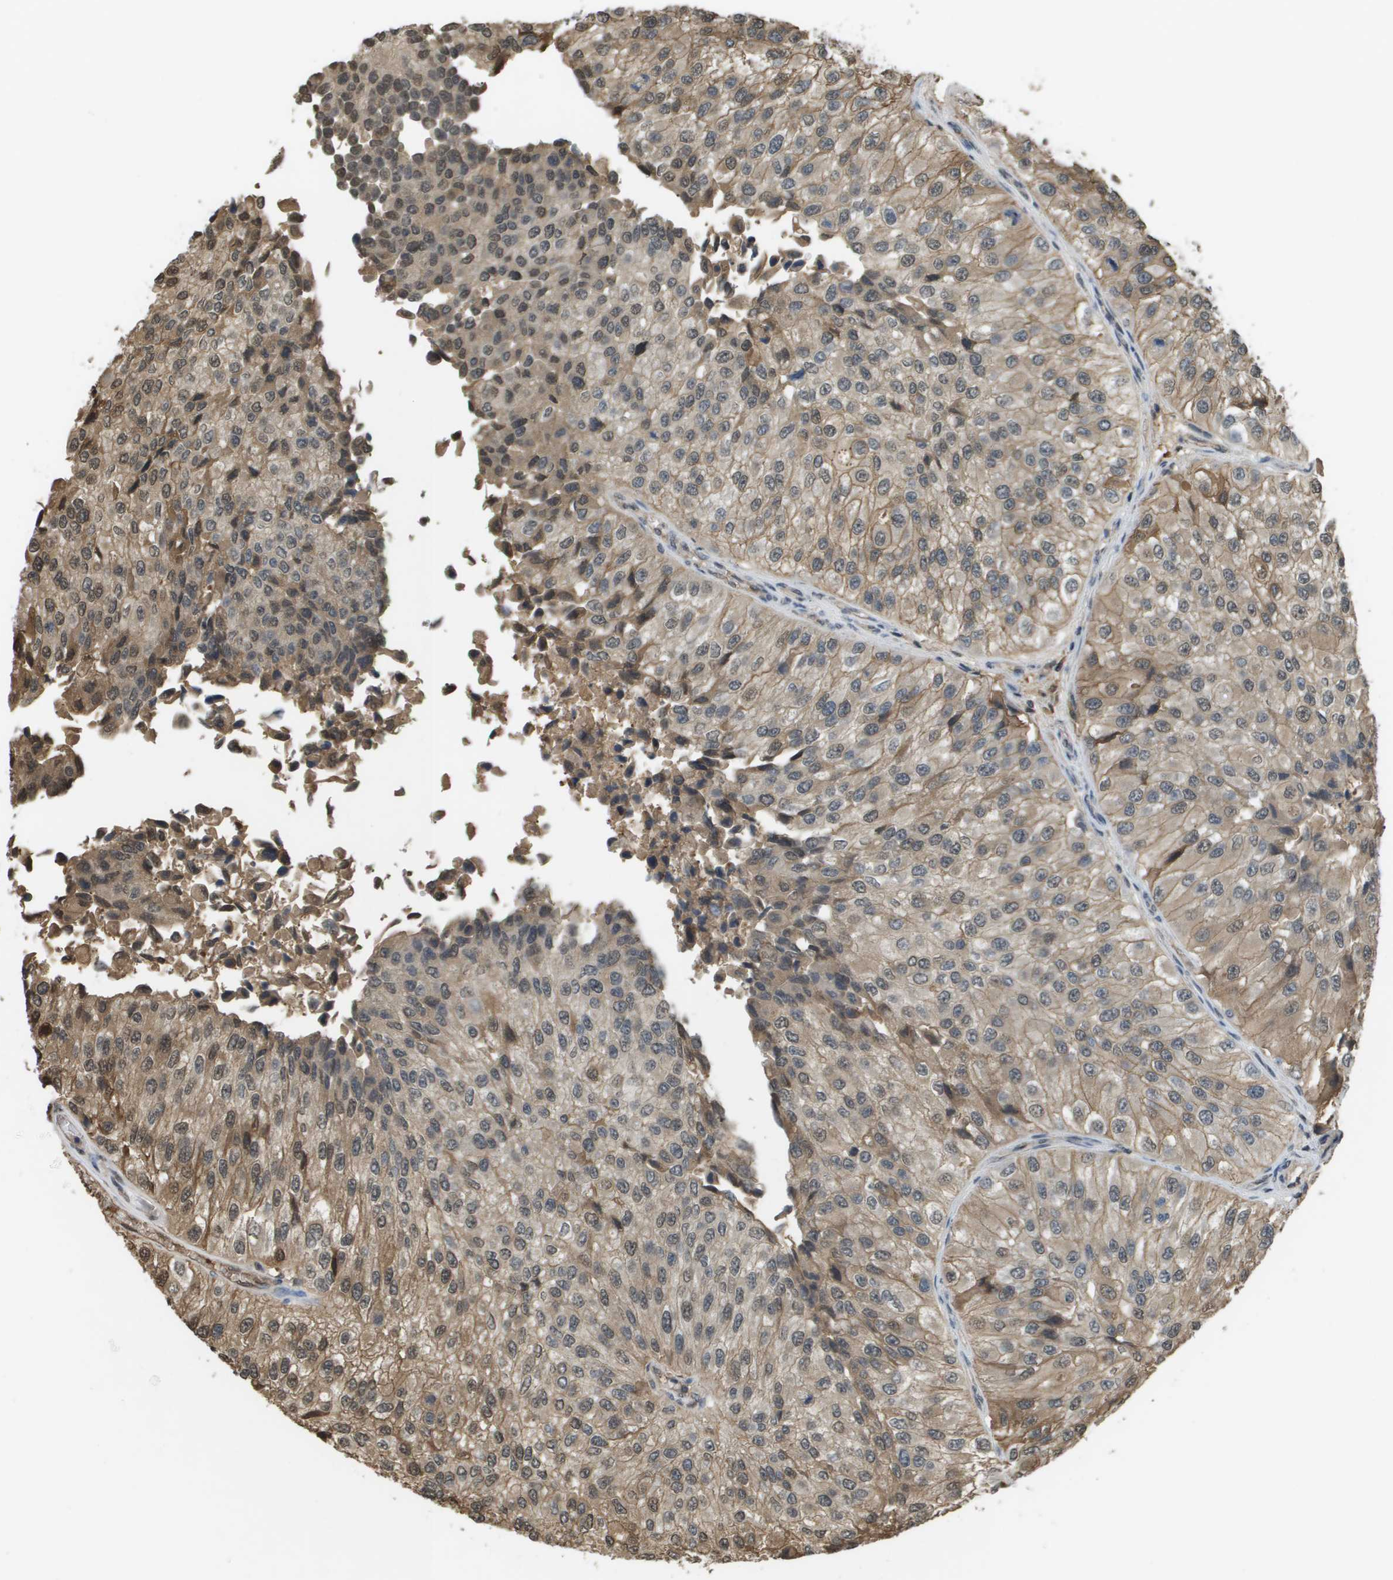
{"staining": {"intensity": "weak", "quantity": ">75%", "location": "cytoplasmic/membranous"}, "tissue": "urothelial cancer", "cell_type": "Tumor cells", "image_type": "cancer", "snomed": [{"axis": "morphology", "description": "Urothelial carcinoma, High grade"}, {"axis": "topography", "description": "Kidney"}, {"axis": "topography", "description": "Urinary bladder"}], "caption": "Tumor cells display low levels of weak cytoplasmic/membranous staining in approximately >75% of cells in human high-grade urothelial carcinoma.", "gene": "NDRG2", "patient": {"sex": "male", "age": 77}}